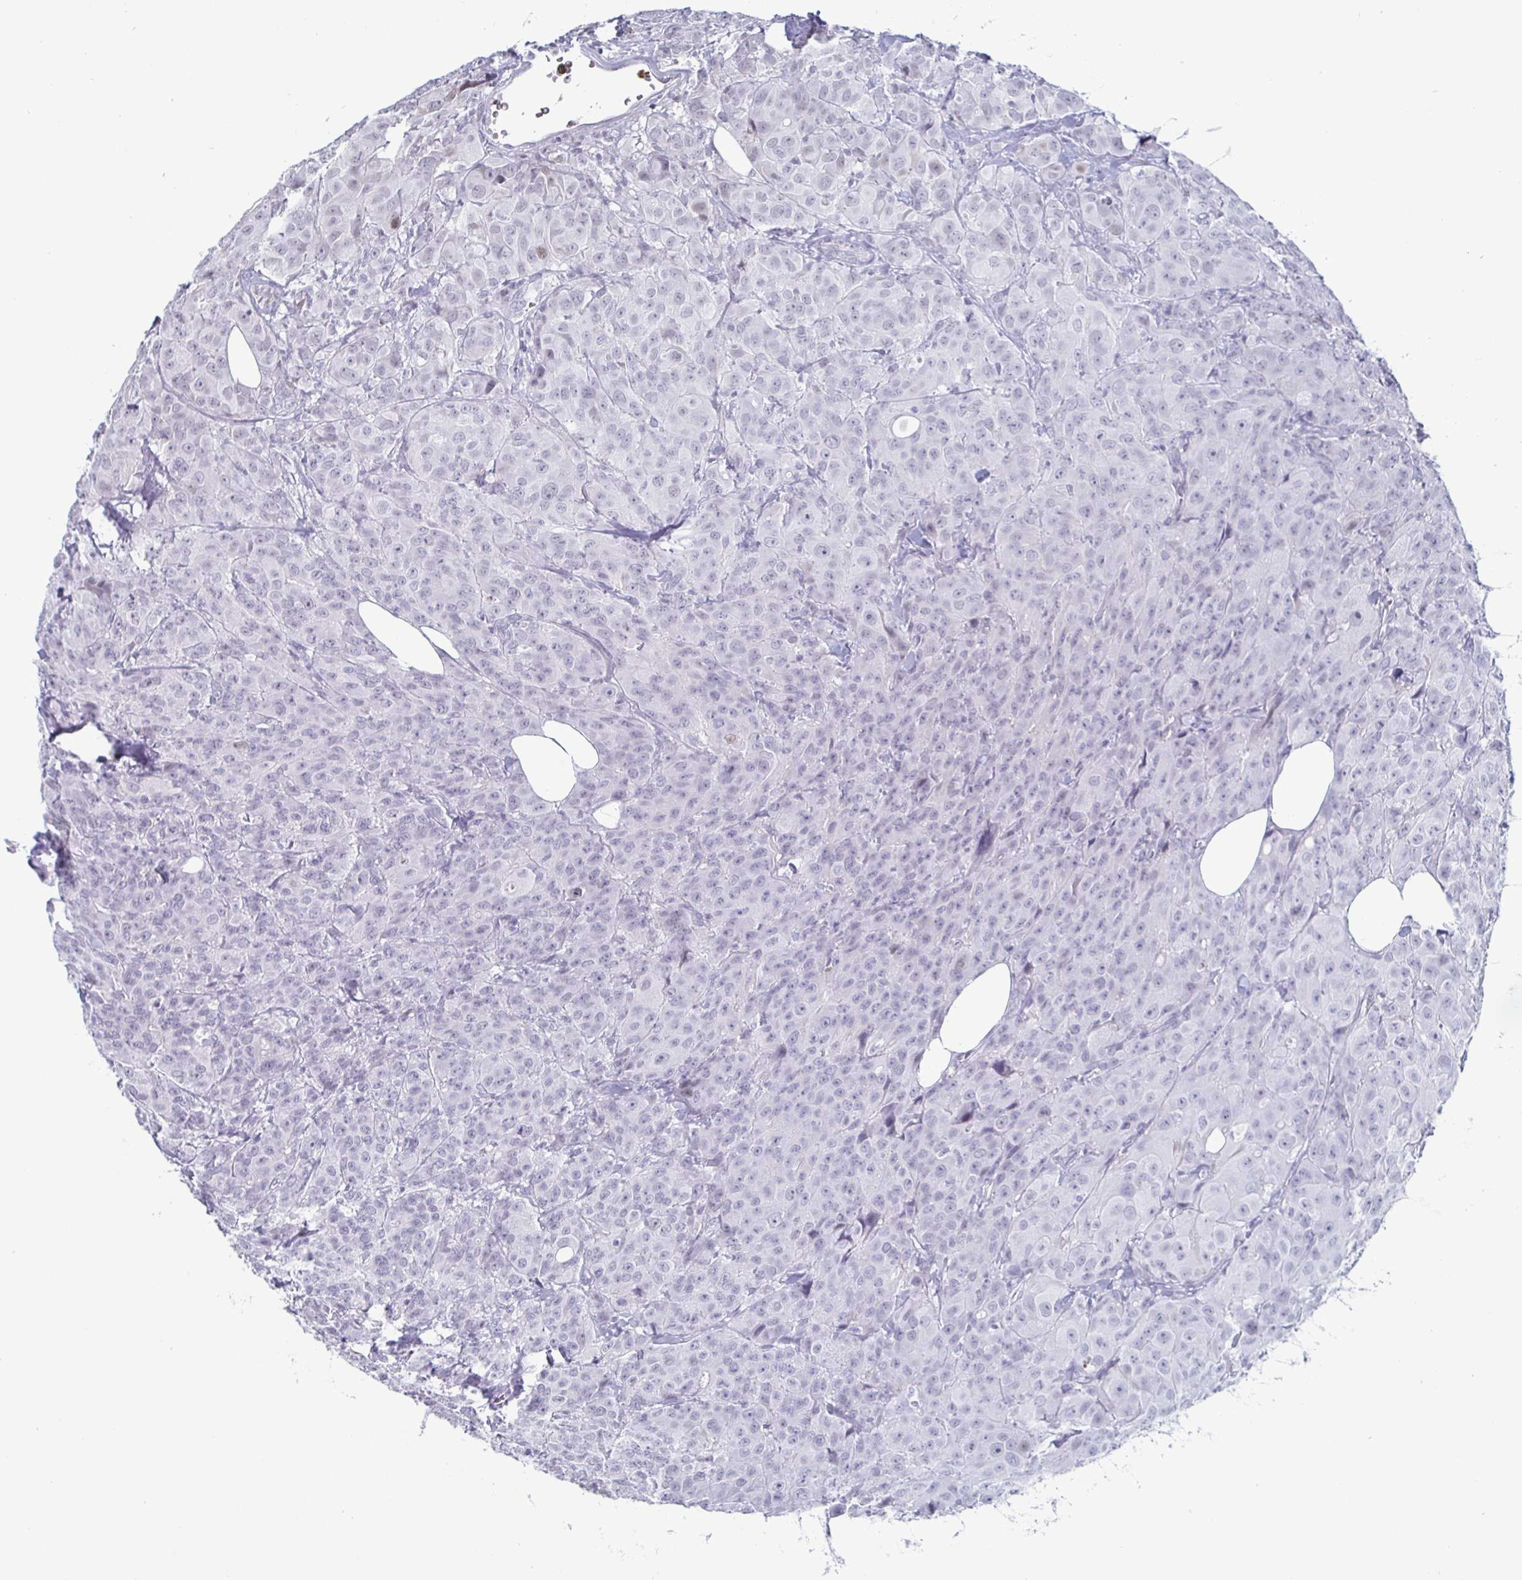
{"staining": {"intensity": "negative", "quantity": "none", "location": "none"}, "tissue": "breast cancer", "cell_type": "Tumor cells", "image_type": "cancer", "snomed": [{"axis": "morphology", "description": "Normal tissue, NOS"}, {"axis": "morphology", "description": "Duct carcinoma"}, {"axis": "topography", "description": "Breast"}], "caption": "Immunohistochemistry histopathology image of neoplastic tissue: human breast intraductal carcinoma stained with DAB (3,3'-diaminobenzidine) displays no significant protein expression in tumor cells.", "gene": "OOSP2", "patient": {"sex": "female", "age": 43}}